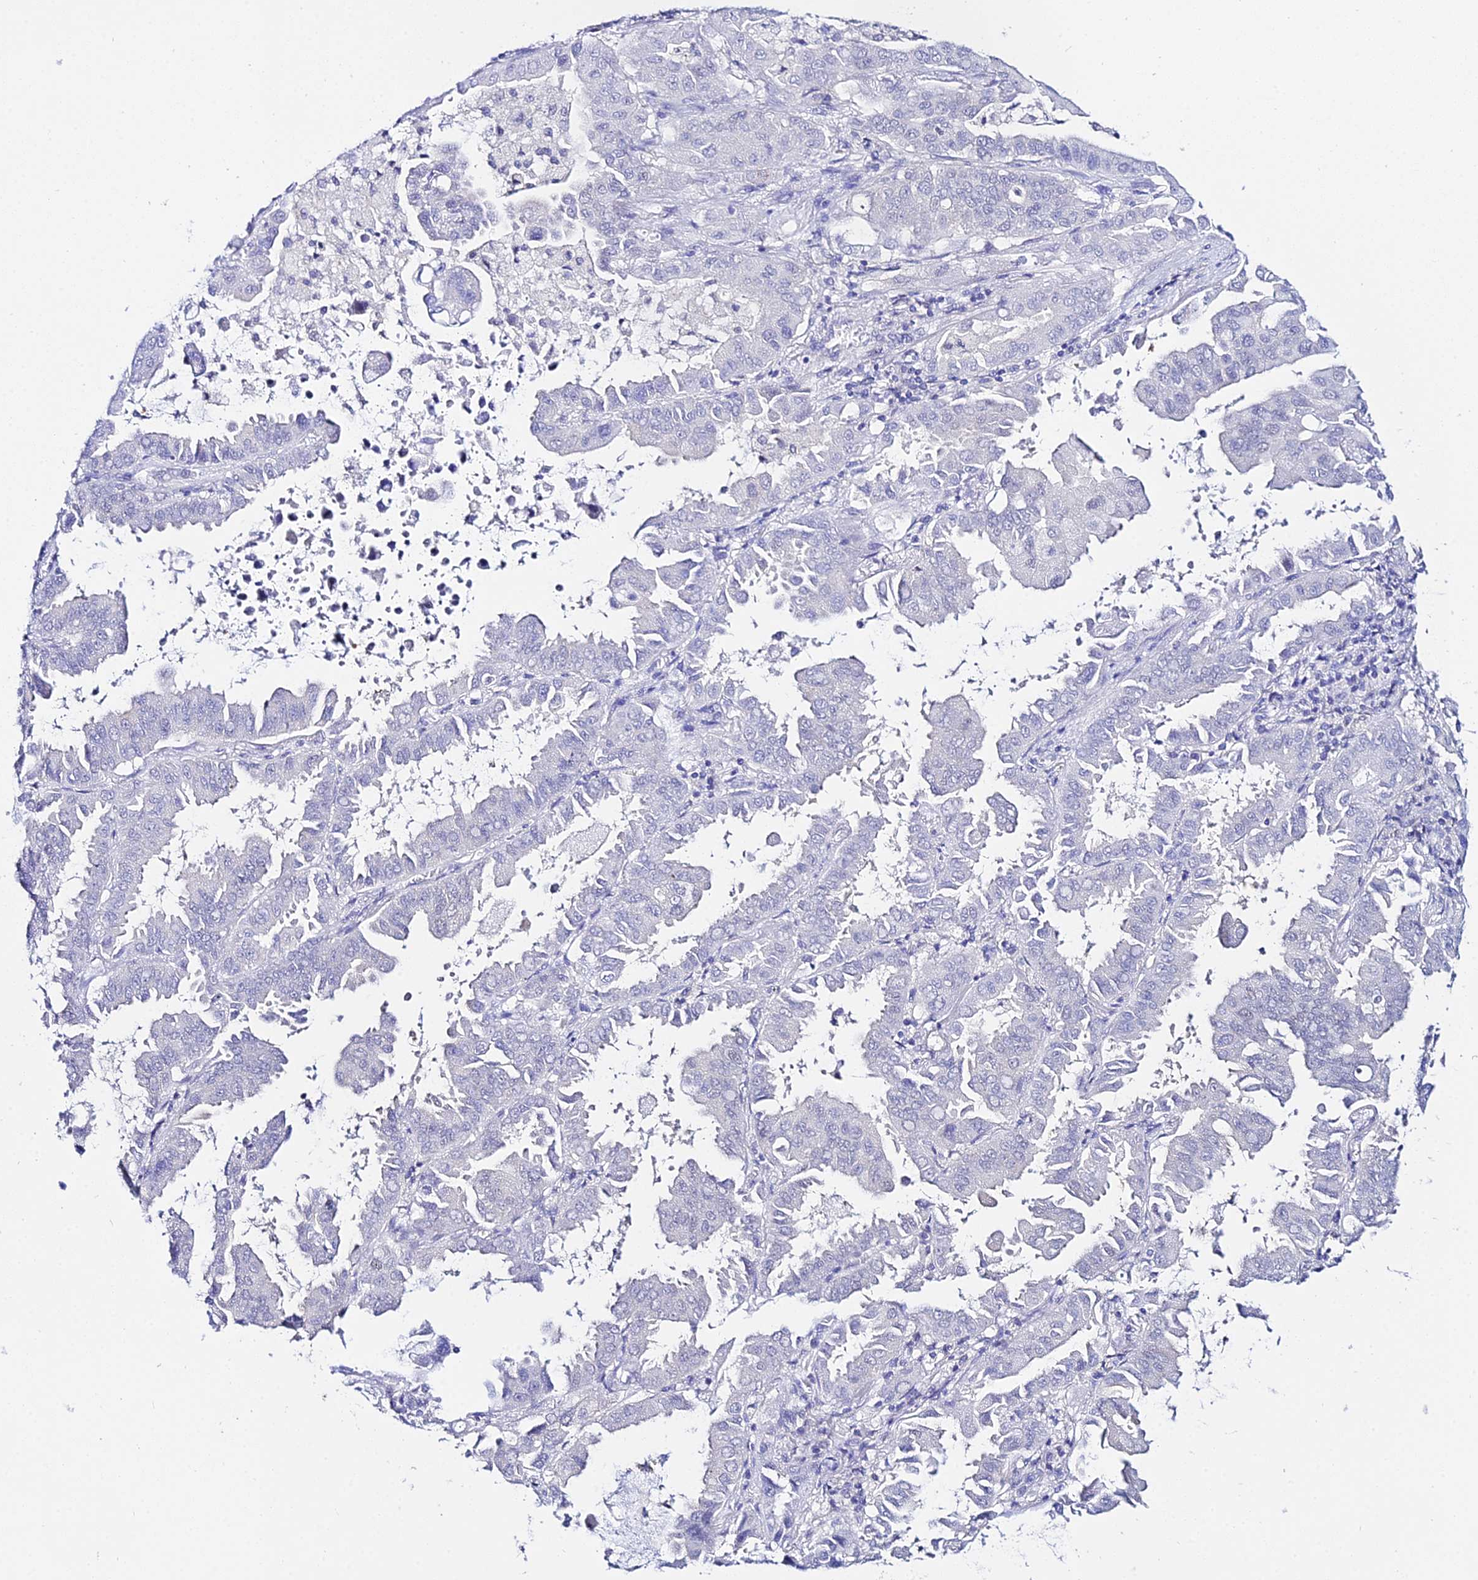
{"staining": {"intensity": "negative", "quantity": "none", "location": "none"}, "tissue": "lung cancer", "cell_type": "Tumor cells", "image_type": "cancer", "snomed": [{"axis": "morphology", "description": "Adenocarcinoma, NOS"}, {"axis": "topography", "description": "Lung"}], "caption": "Immunohistochemical staining of human lung adenocarcinoma shows no significant positivity in tumor cells.", "gene": "ATG16L2", "patient": {"sex": "male", "age": 64}}